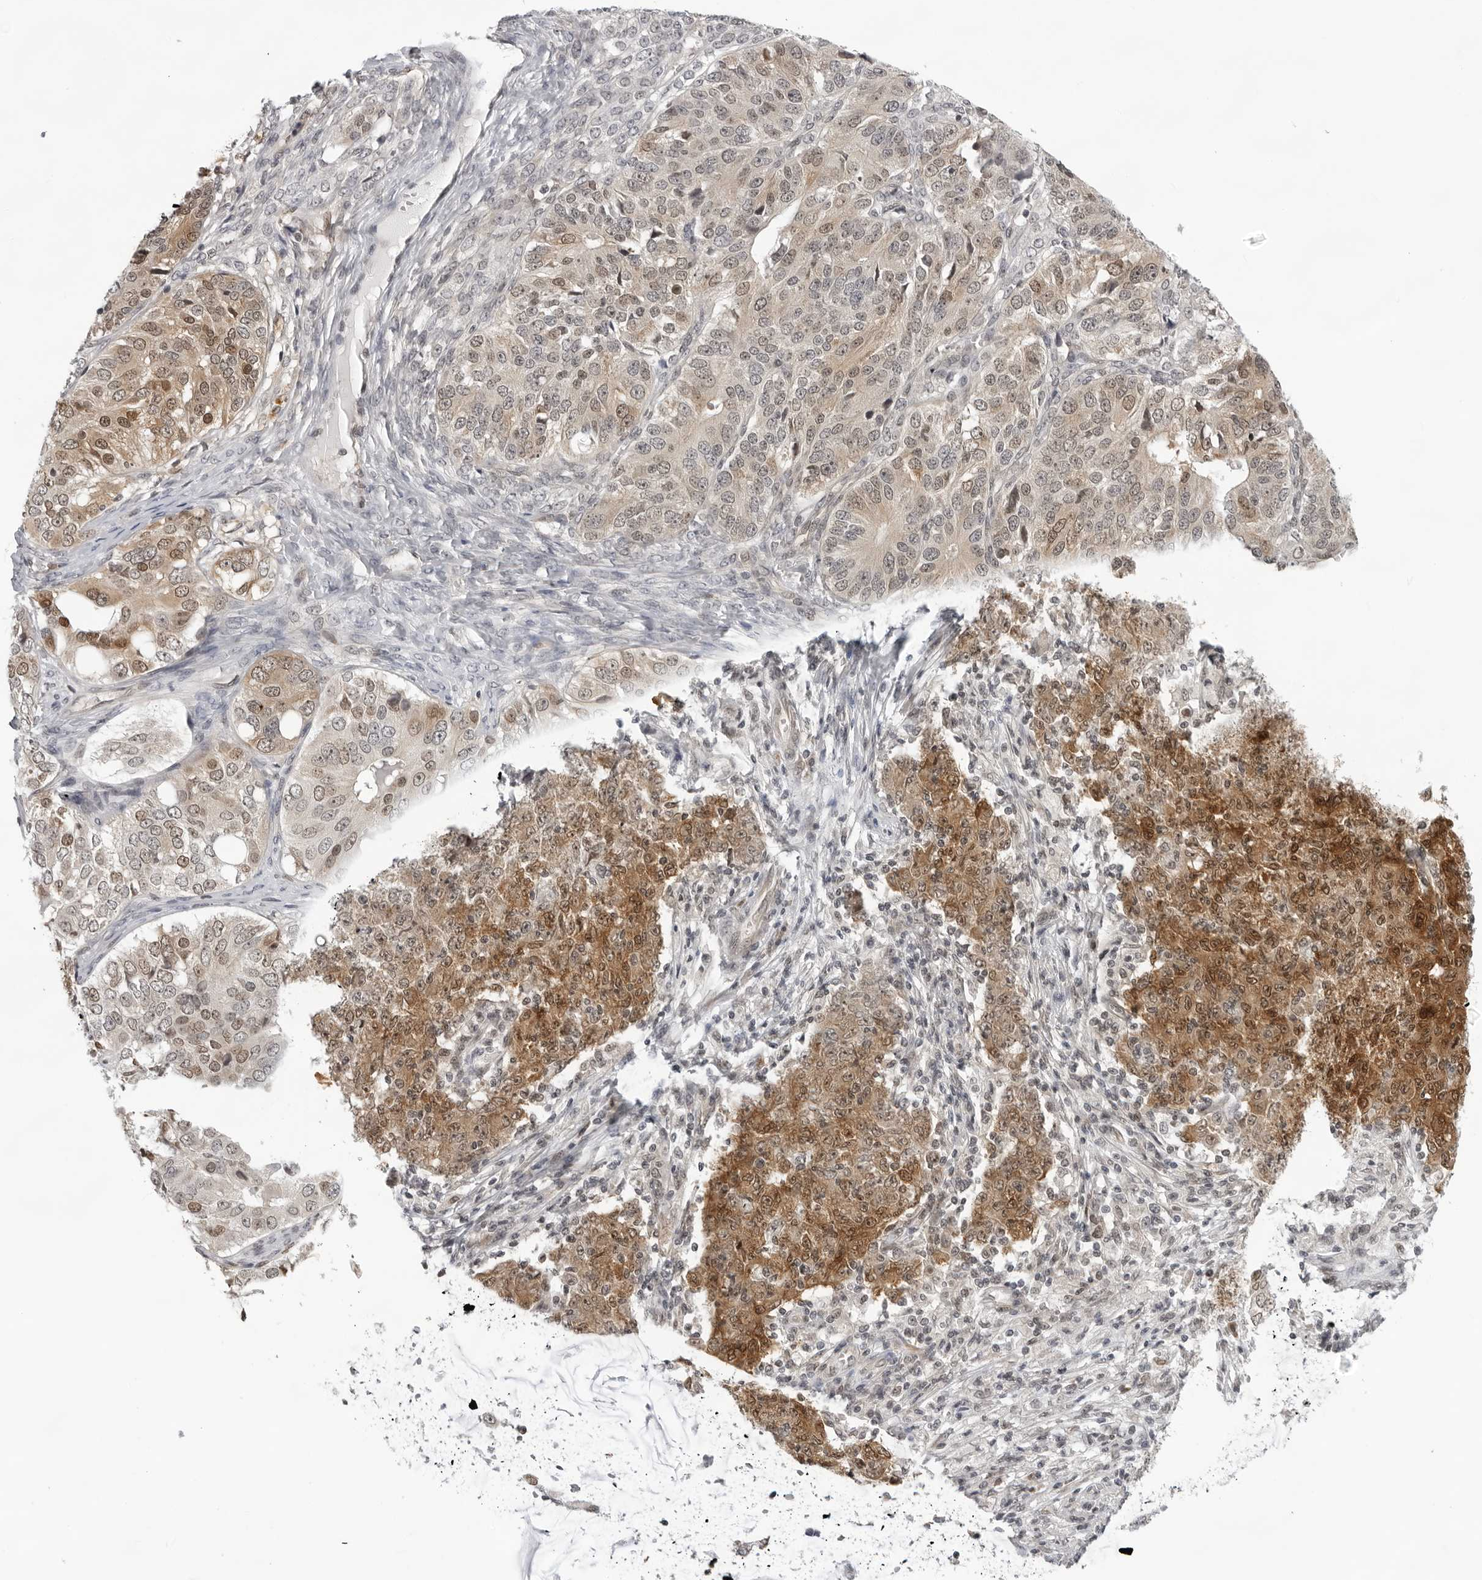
{"staining": {"intensity": "moderate", "quantity": "25%-75%", "location": "cytoplasmic/membranous"}, "tissue": "ovarian cancer", "cell_type": "Tumor cells", "image_type": "cancer", "snomed": [{"axis": "morphology", "description": "Carcinoma, endometroid"}, {"axis": "topography", "description": "Ovary"}], "caption": "Human ovarian endometroid carcinoma stained for a protein (brown) shows moderate cytoplasmic/membranous positive positivity in approximately 25%-75% of tumor cells.", "gene": "CASP7", "patient": {"sex": "female", "age": 51}}